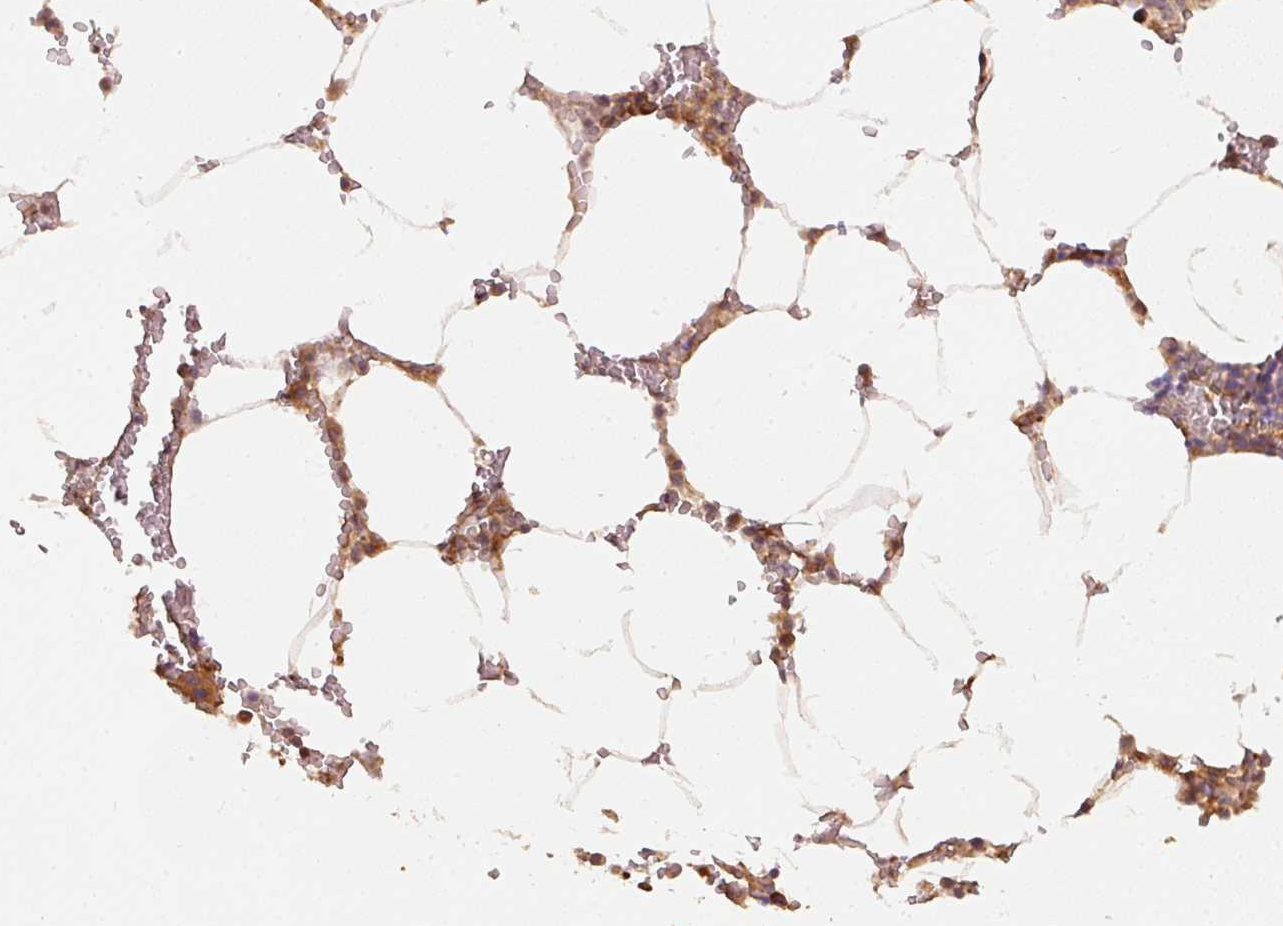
{"staining": {"intensity": "moderate", "quantity": "25%-75%", "location": "cytoplasmic/membranous"}, "tissue": "bone marrow", "cell_type": "Hematopoietic cells", "image_type": "normal", "snomed": [{"axis": "morphology", "description": "Normal tissue, NOS"}, {"axis": "topography", "description": "Bone marrow"}], "caption": "Immunohistochemical staining of benign human bone marrow demonstrates medium levels of moderate cytoplasmic/membranous positivity in about 25%-75% of hematopoietic cells. (brown staining indicates protein expression, while blue staining denotes nuclei).", "gene": "EIF3B", "patient": {"sex": "male", "age": 70}}